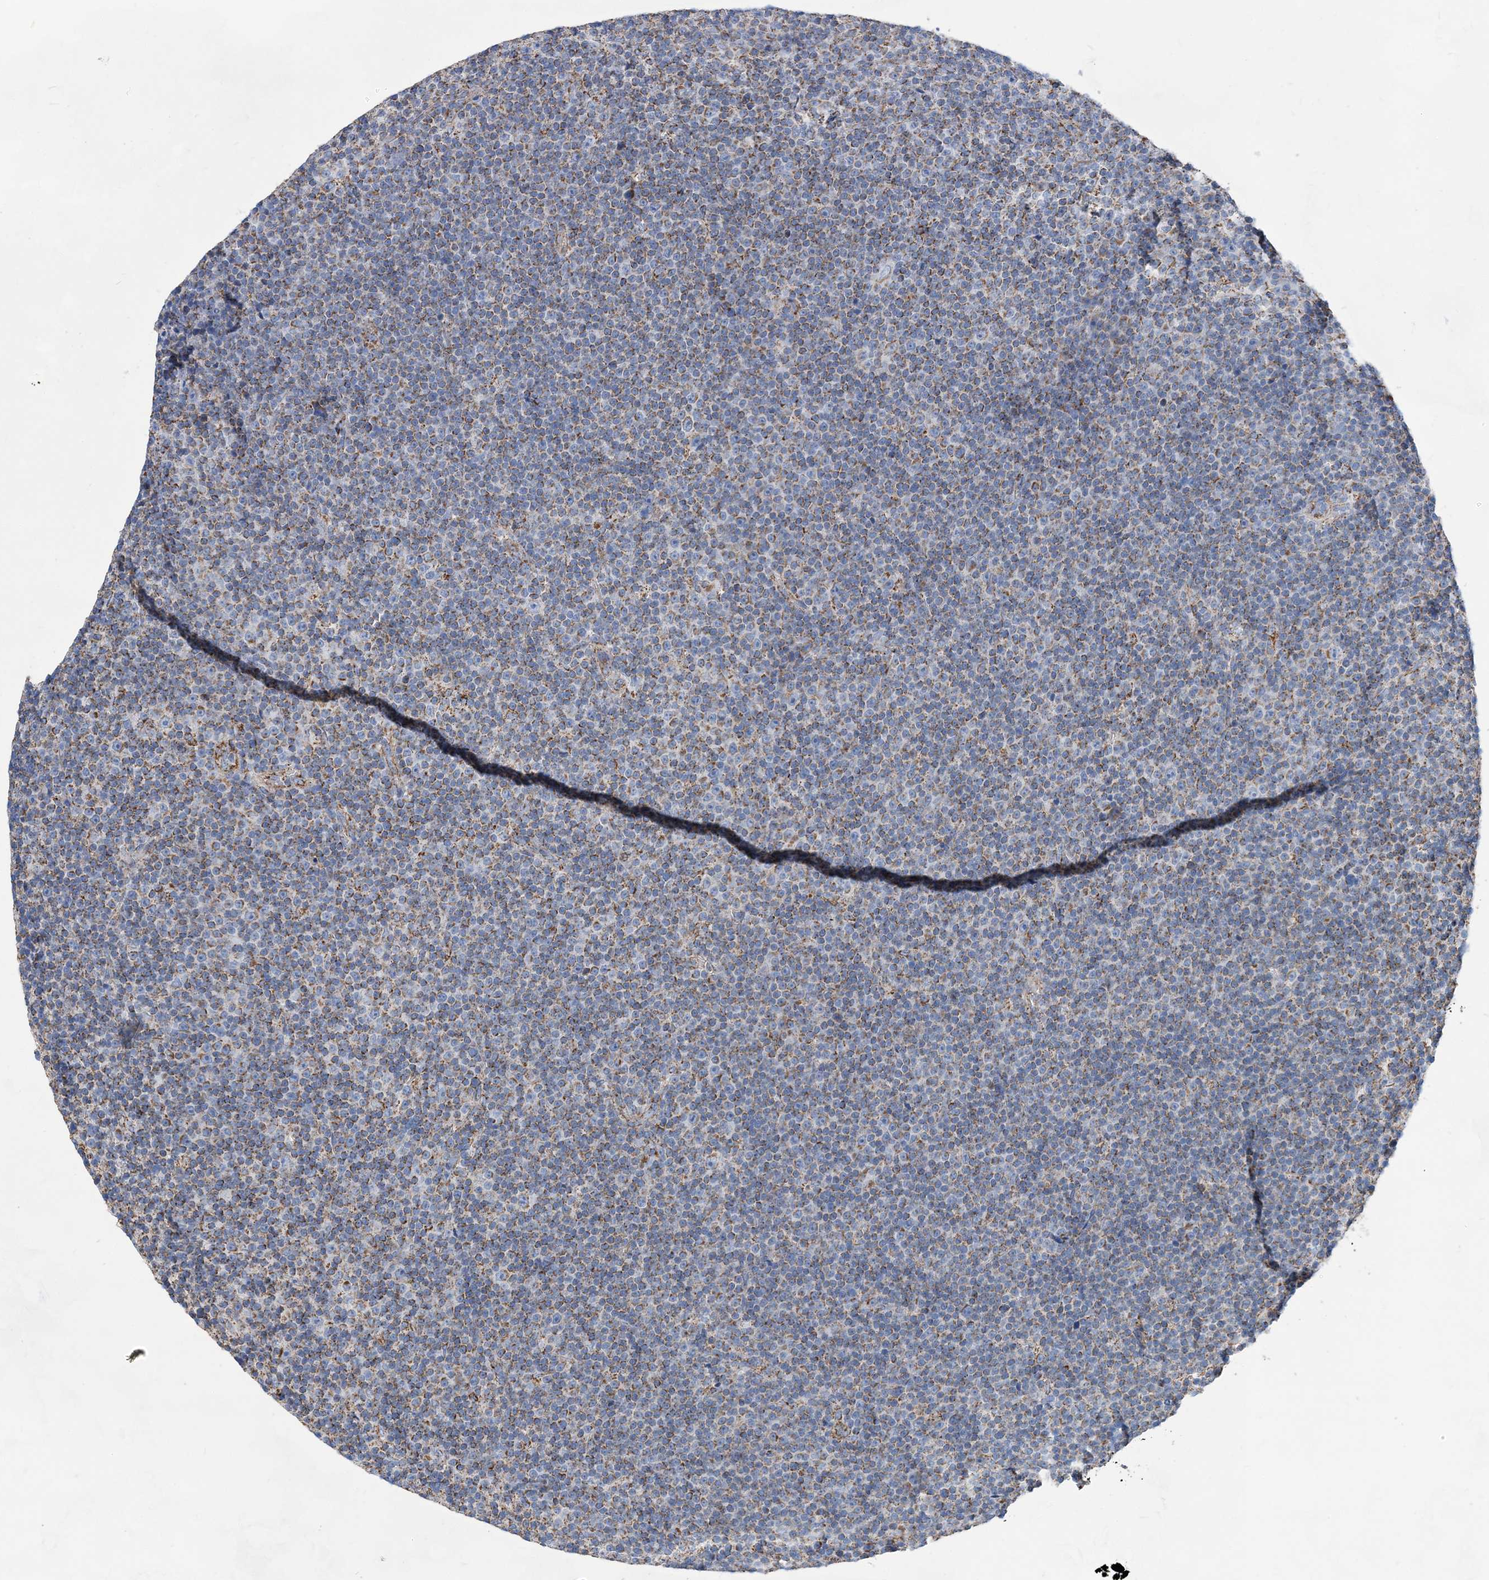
{"staining": {"intensity": "moderate", "quantity": "25%-75%", "location": "cytoplasmic/membranous"}, "tissue": "lymphoma", "cell_type": "Tumor cells", "image_type": "cancer", "snomed": [{"axis": "morphology", "description": "Malignant lymphoma, non-Hodgkin's type, Low grade"}, {"axis": "topography", "description": "Lymph node"}], "caption": "Malignant lymphoma, non-Hodgkin's type (low-grade) was stained to show a protein in brown. There is medium levels of moderate cytoplasmic/membranous expression in approximately 25%-75% of tumor cells.", "gene": "ACOT9", "patient": {"sex": "female", "age": 67}}